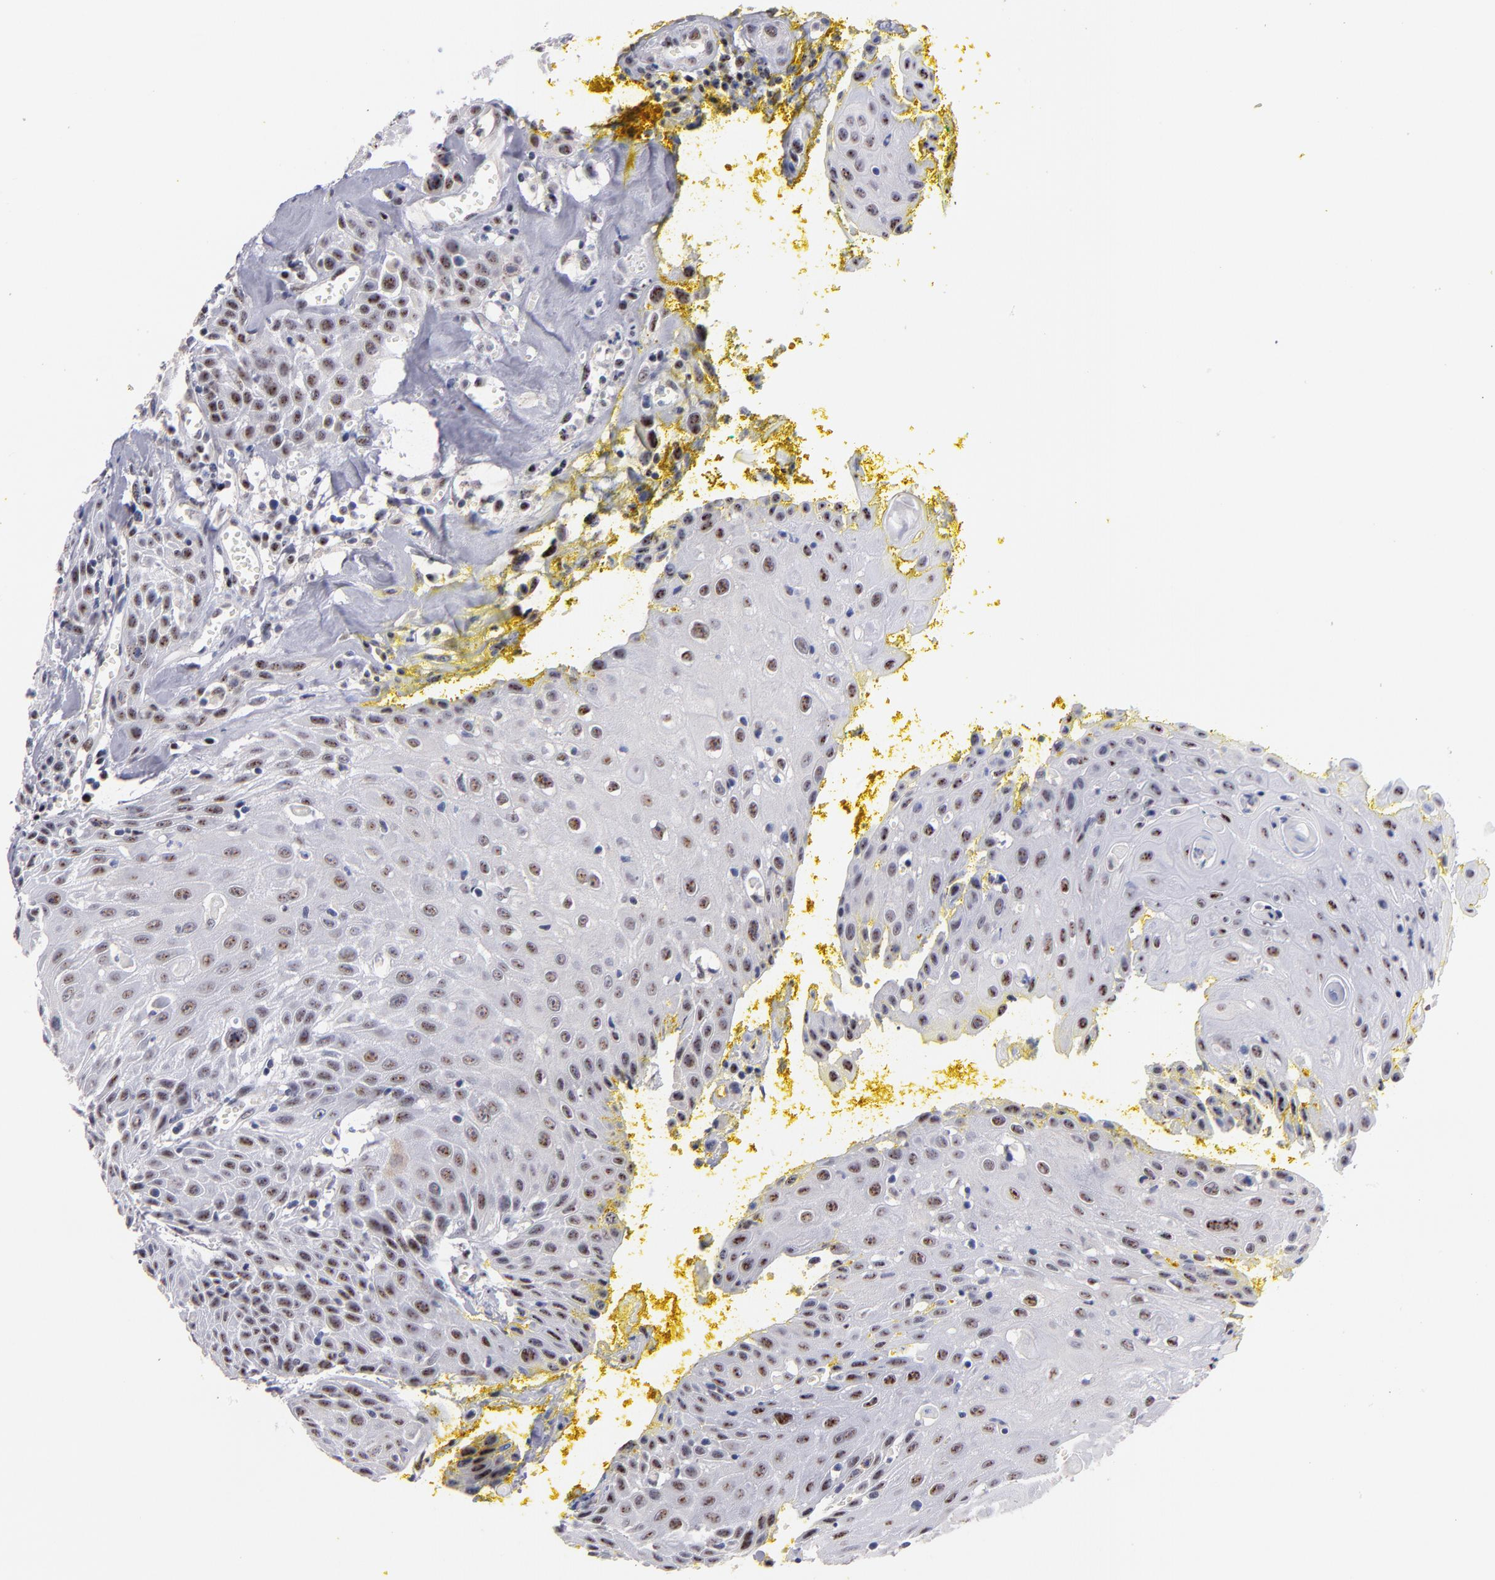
{"staining": {"intensity": "moderate", "quantity": "25%-75%", "location": "nuclear"}, "tissue": "head and neck cancer", "cell_type": "Tumor cells", "image_type": "cancer", "snomed": [{"axis": "morphology", "description": "Squamous cell carcinoma, NOS"}, {"axis": "topography", "description": "Oral tissue"}, {"axis": "topography", "description": "Head-Neck"}], "caption": "Protein staining of squamous cell carcinoma (head and neck) tissue demonstrates moderate nuclear expression in approximately 25%-75% of tumor cells. (DAB (3,3'-diaminobenzidine) = brown stain, brightfield microscopy at high magnification).", "gene": "RAF1", "patient": {"sex": "female", "age": 82}}